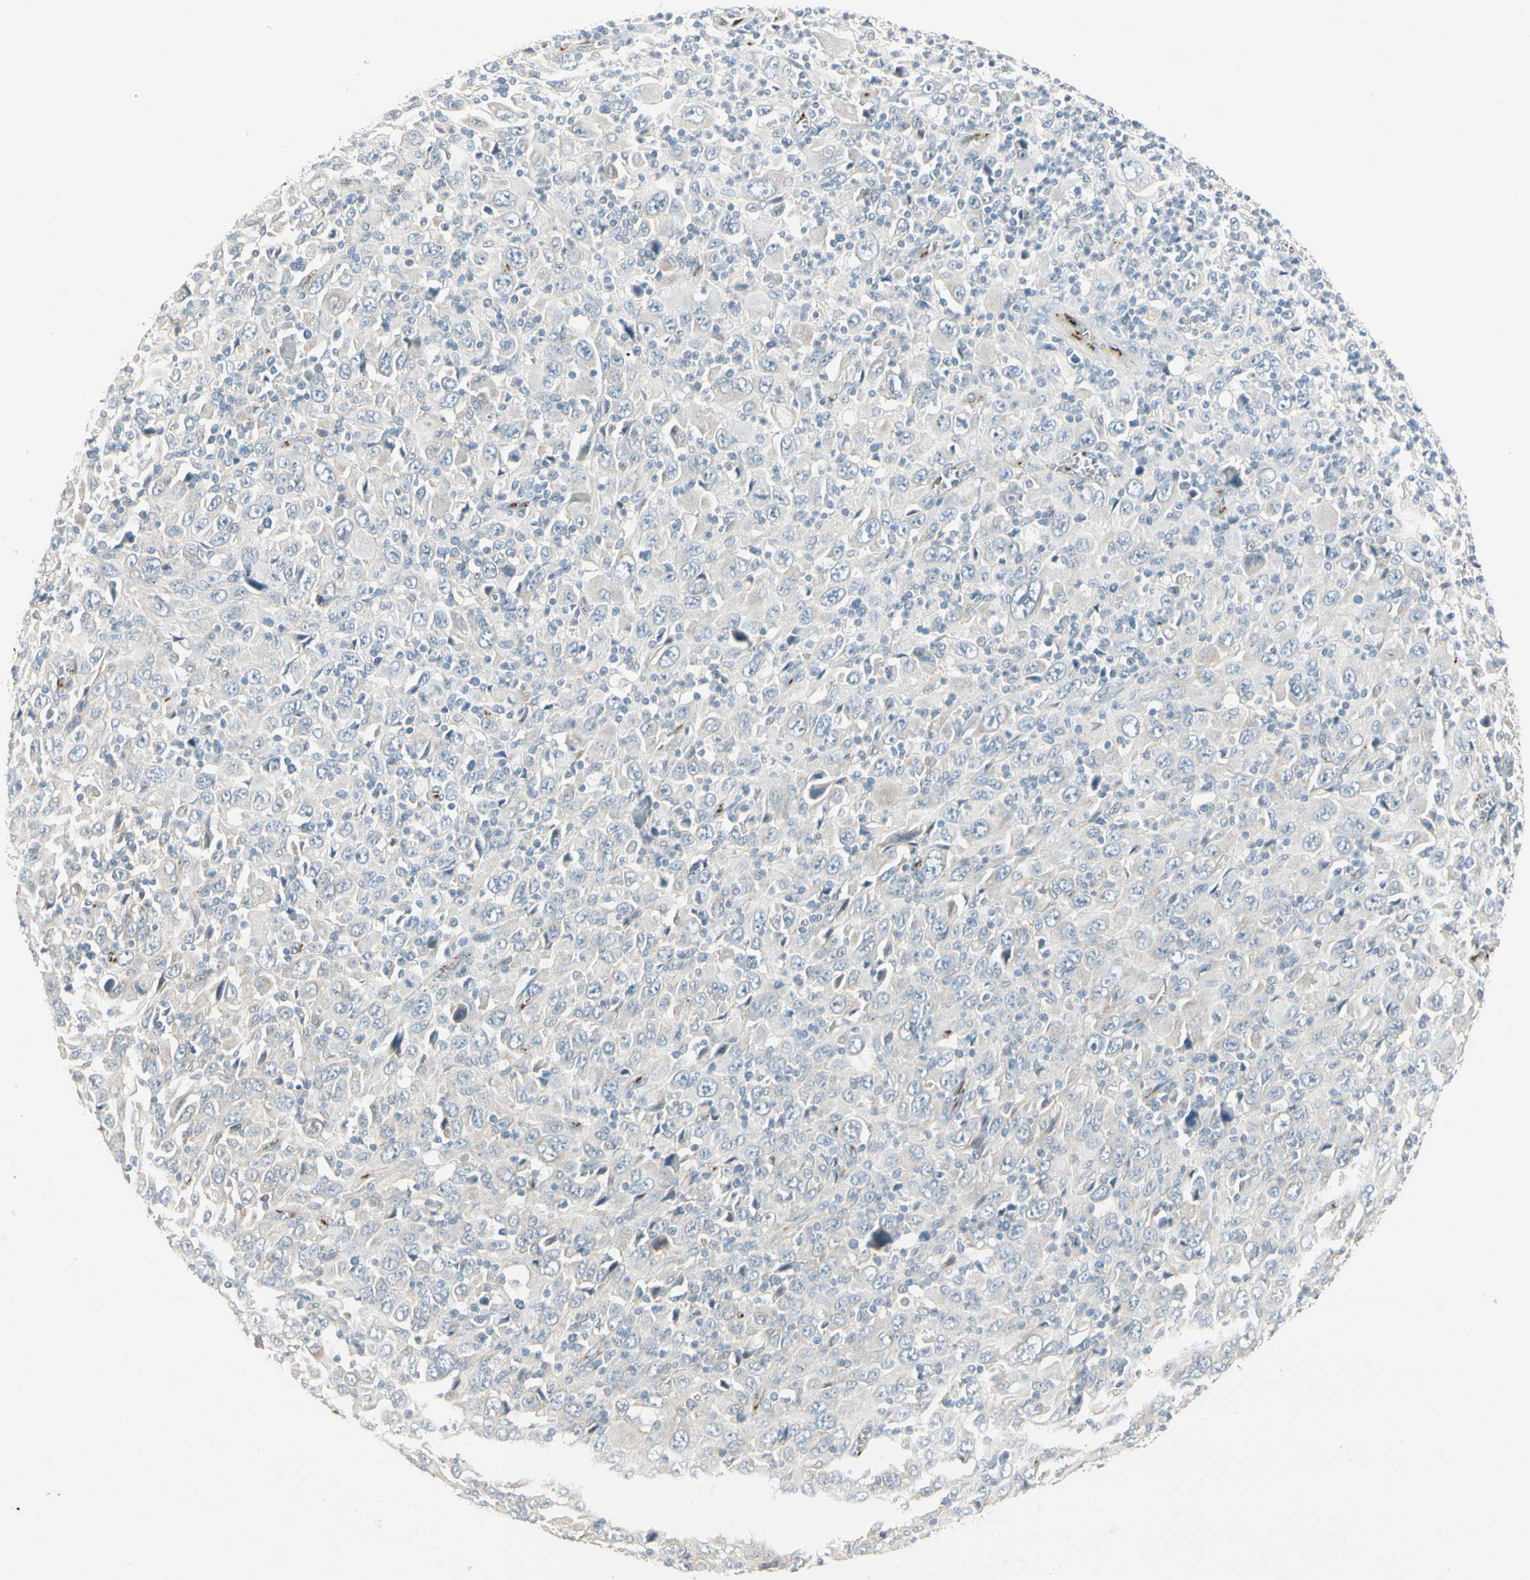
{"staining": {"intensity": "weak", "quantity": "<25%", "location": "cytoplasmic/membranous"}, "tissue": "melanoma", "cell_type": "Tumor cells", "image_type": "cancer", "snomed": [{"axis": "morphology", "description": "Malignant melanoma, Metastatic site"}, {"axis": "topography", "description": "Skin"}], "caption": "High power microscopy micrograph of an immunohistochemistry photomicrograph of malignant melanoma (metastatic site), revealing no significant expression in tumor cells.", "gene": "MANSC1", "patient": {"sex": "female", "age": 56}}